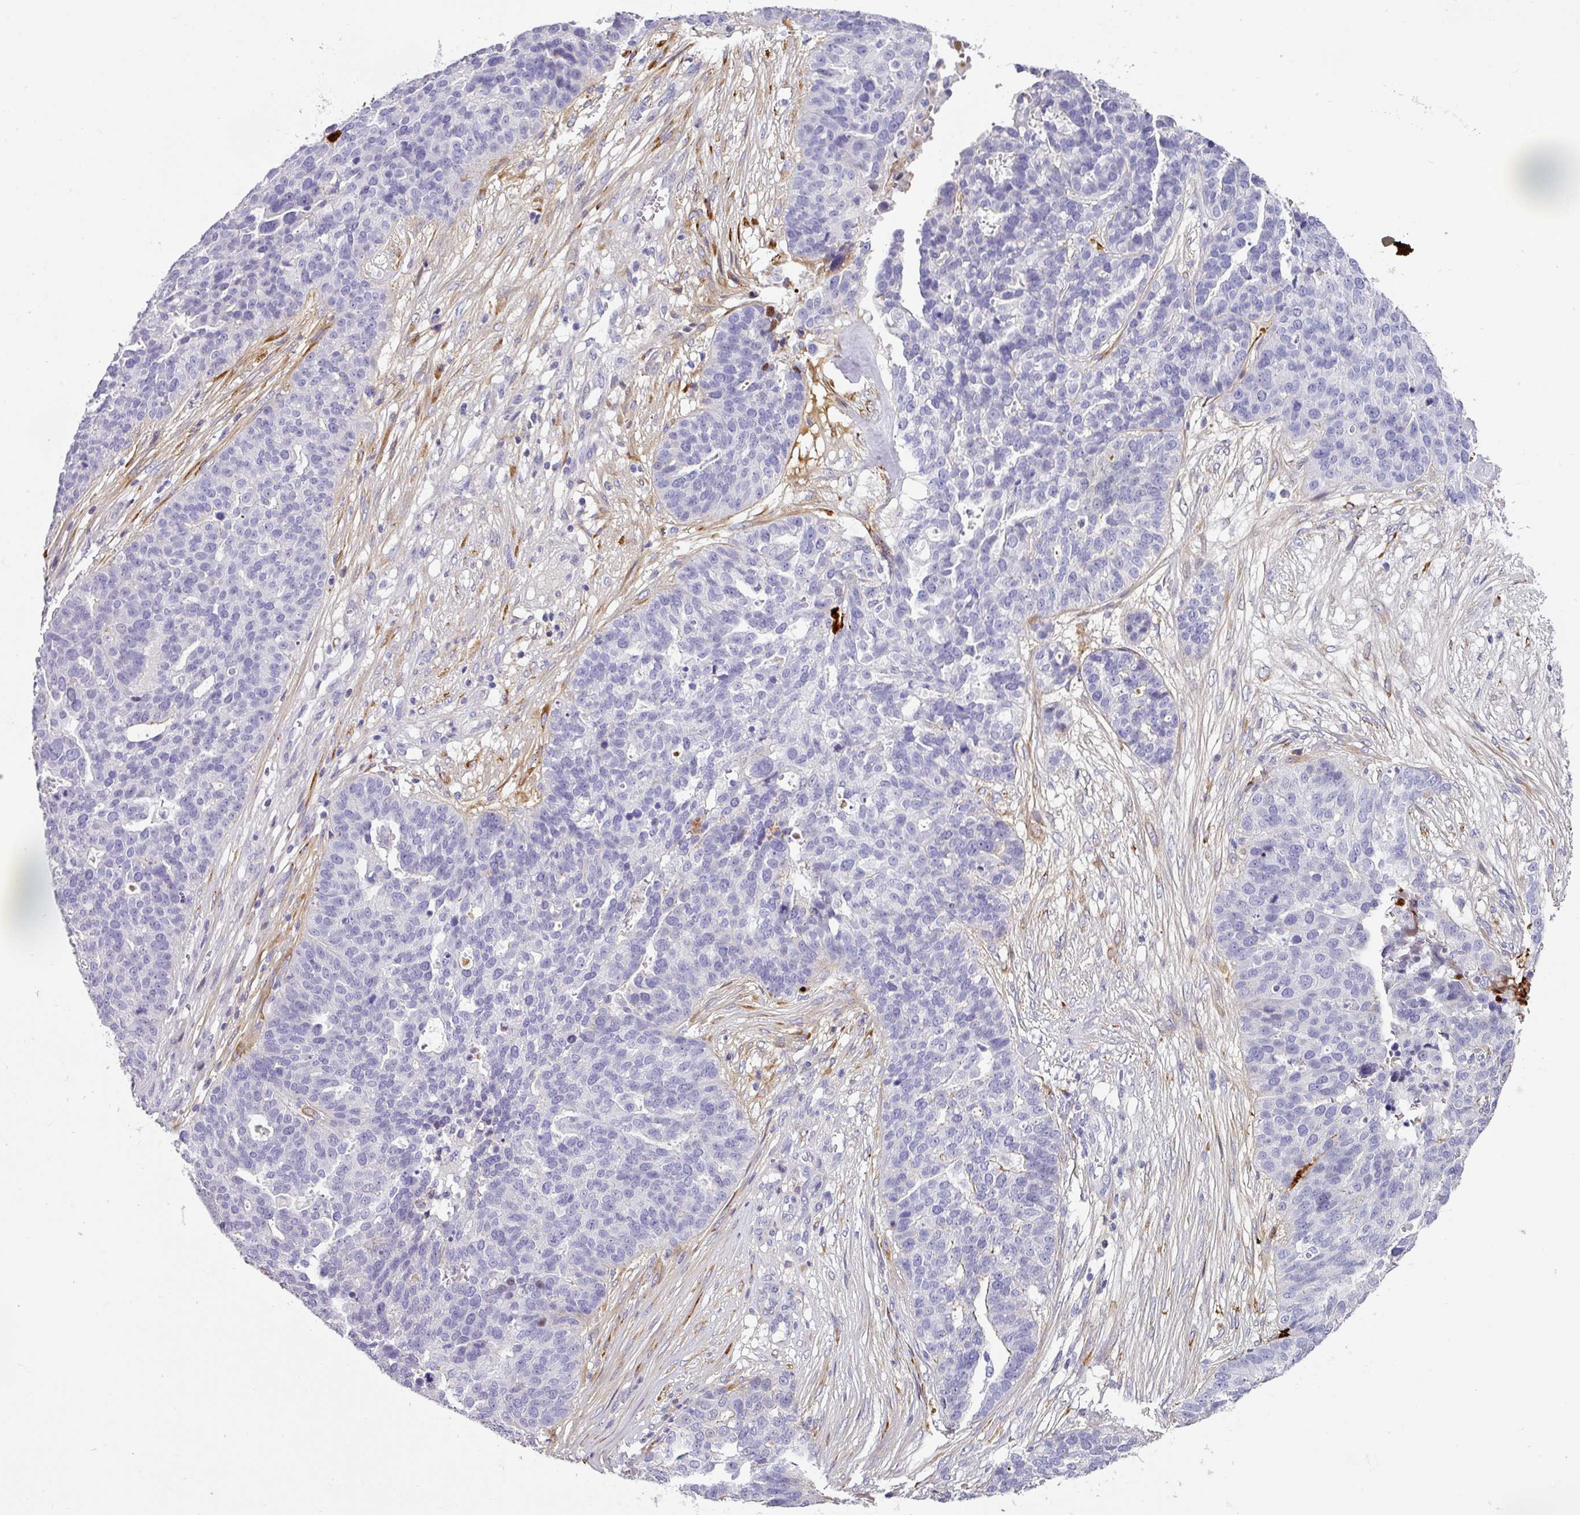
{"staining": {"intensity": "negative", "quantity": "none", "location": "none"}, "tissue": "ovarian cancer", "cell_type": "Tumor cells", "image_type": "cancer", "snomed": [{"axis": "morphology", "description": "Cystadenocarcinoma, serous, NOS"}, {"axis": "topography", "description": "Ovary"}], "caption": "Ovarian cancer was stained to show a protein in brown. There is no significant positivity in tumor cells.", "gene": "ANKRD29", "patient": {"sex": "female", "age": 59}}